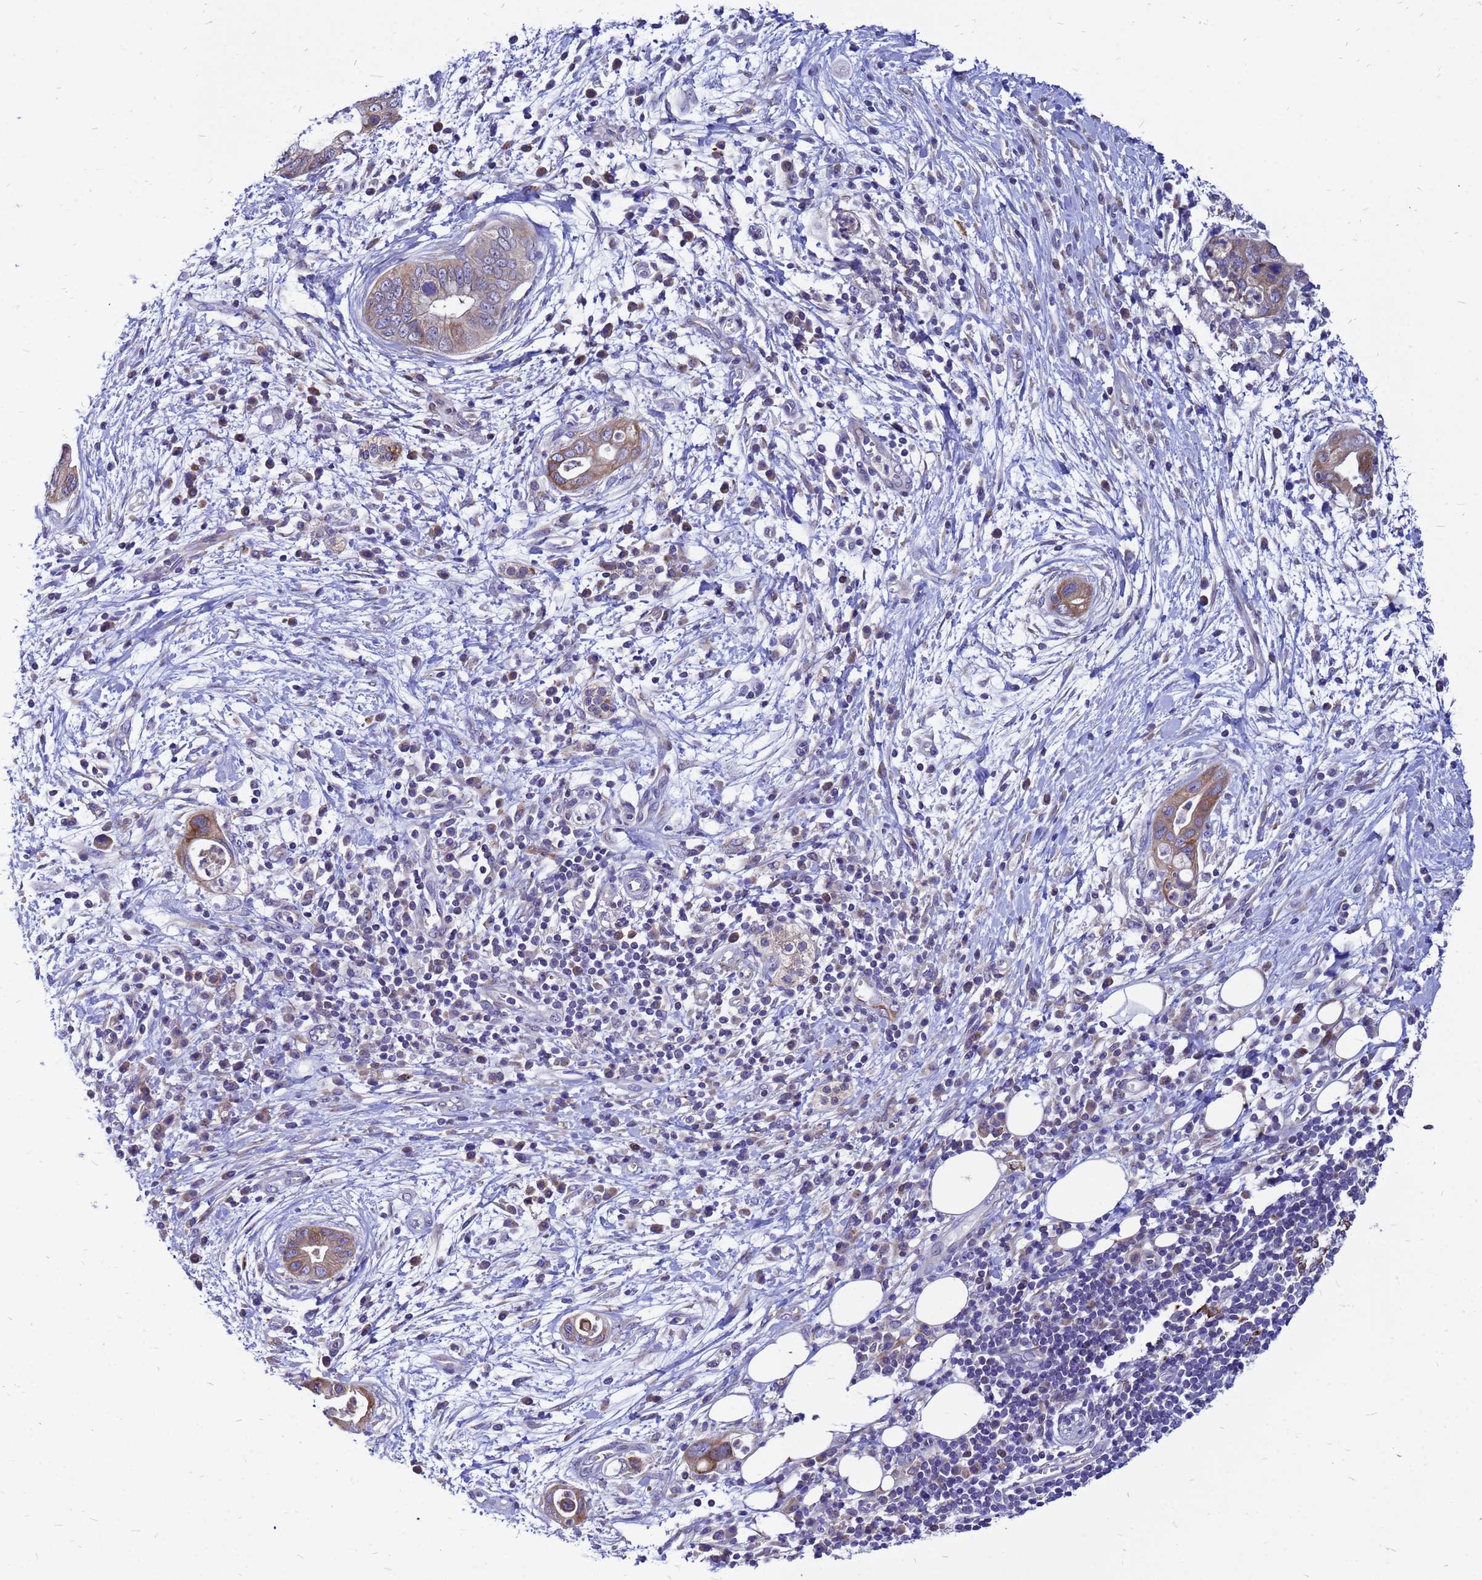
{"staining": {"intensity": "moderate", "quantity": ">75%", "location": "cytoplasmic/membranous"}, "tissue": "pancreatic cancer", "cell_type": "Tumor cells", "image_type": "cancer", "snomed": [{"axis": "morphology", "description": "Adenocarcinoma, NOS"}, {"axis": "topography", "description": "Pancreas"}], "caption": "IHC histopathology image of neoplastic tissue: pancreatic cancer stained using immunohistochemistry shows medium levels of moderate protein expression localized specifically in the cytoplasmic/membranous of tumor cells, appearing as a cytoplasmic/membranous brown color.", "gene": "FHIP1A", "patient": {"sex": "male", "age": 75}}